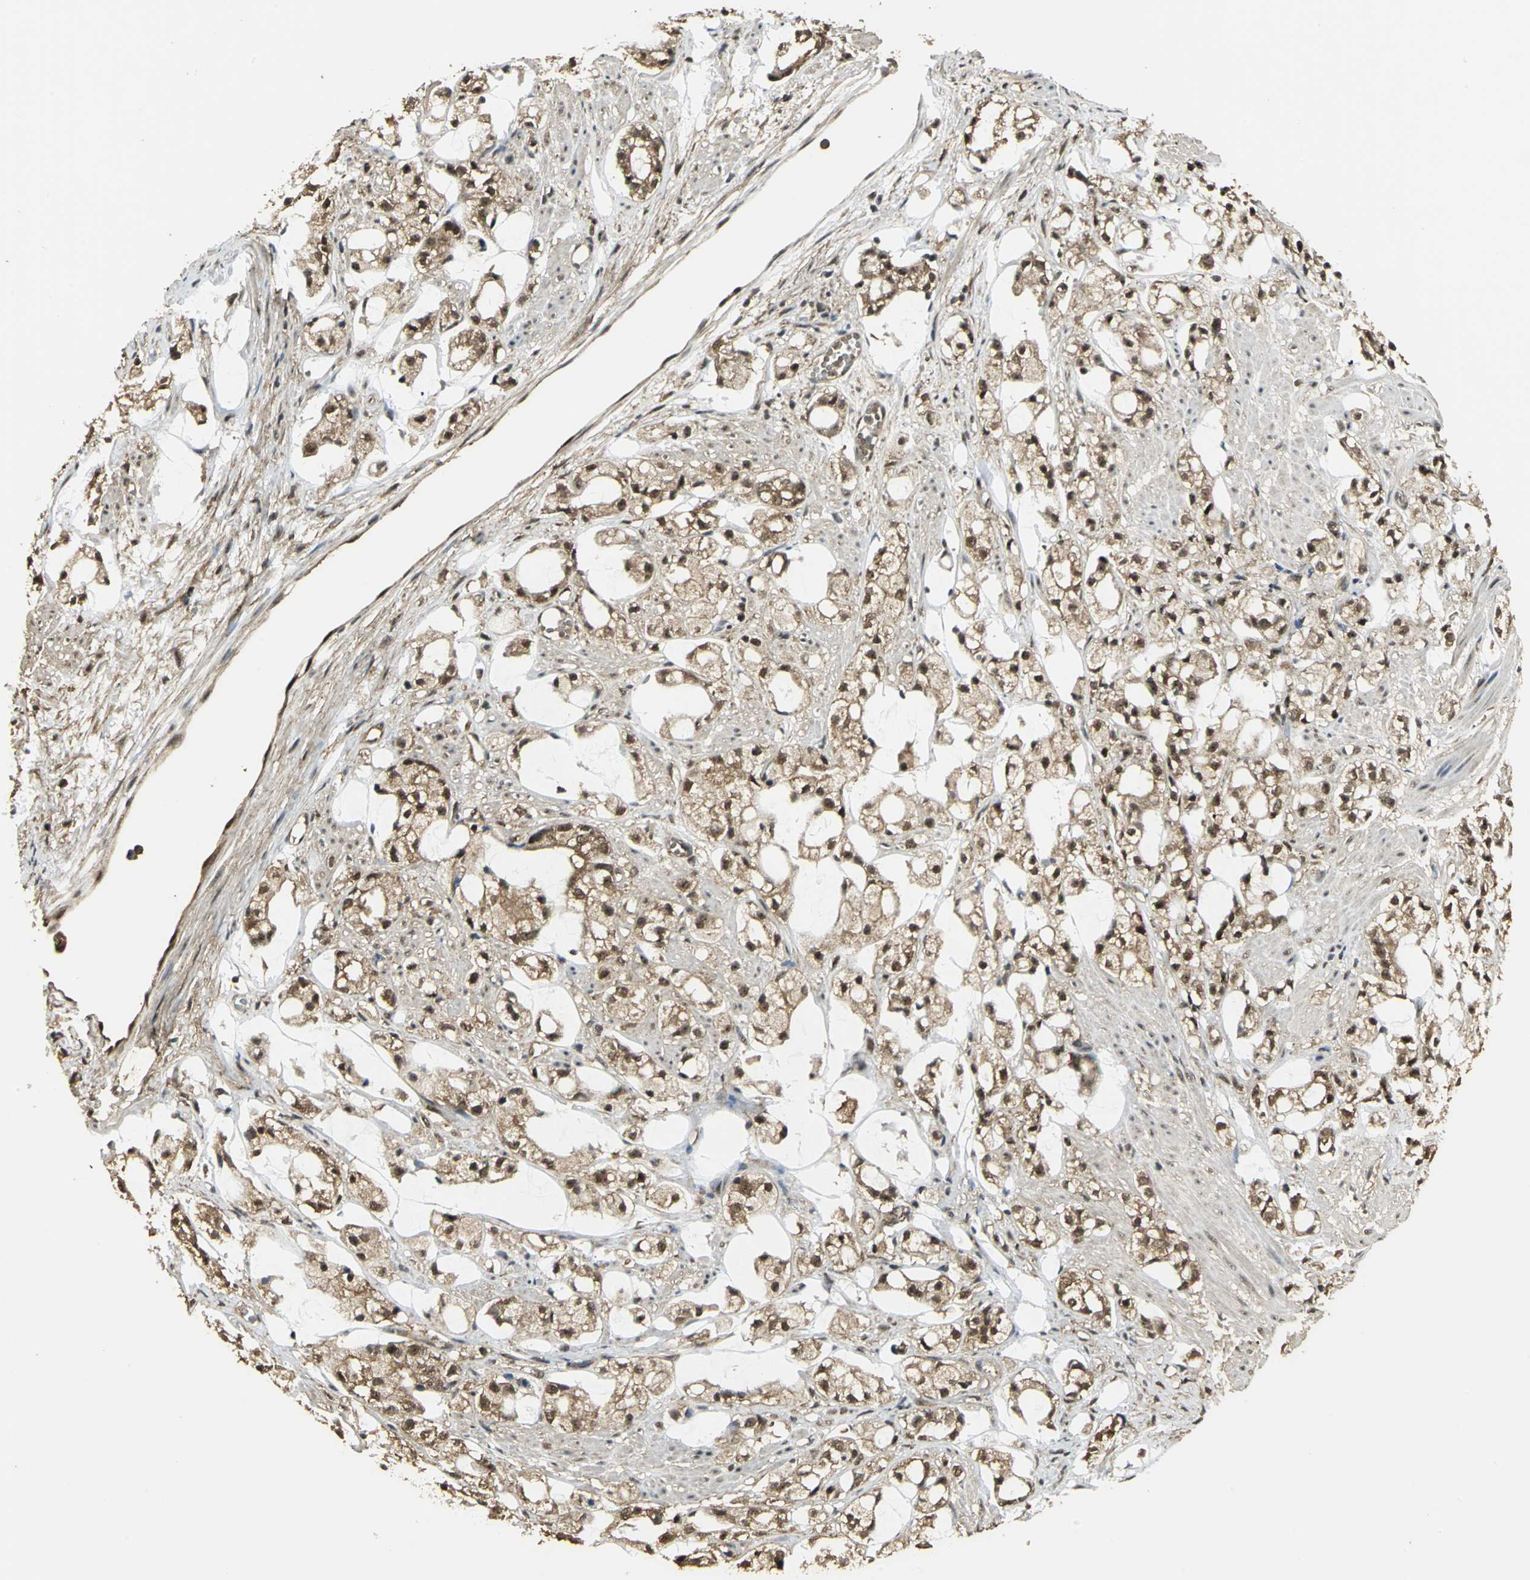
{"staining": {"intensity": "strong", "quantity": ">75%", "location": "cytoplasmic/membranous,nuclear"}, "tissue": "prostate cancer", "cell_type": "Tumor cells", "image_type": "cancer", "snomed": [{"axis": "morphology", "description": "Adenocarcinoma, Low grade"}, {"axis": "topography", "description": "Prostate"}], "caption": "This is a micrograph of IHC staining of prostate adenocarcinoma (low-grade), which shows strong positivity in the cytoplasmic/membranous and nuclear of tumor cells.", "gene": "UCHL5", "patient": {"sex": "male", "age": 59}}